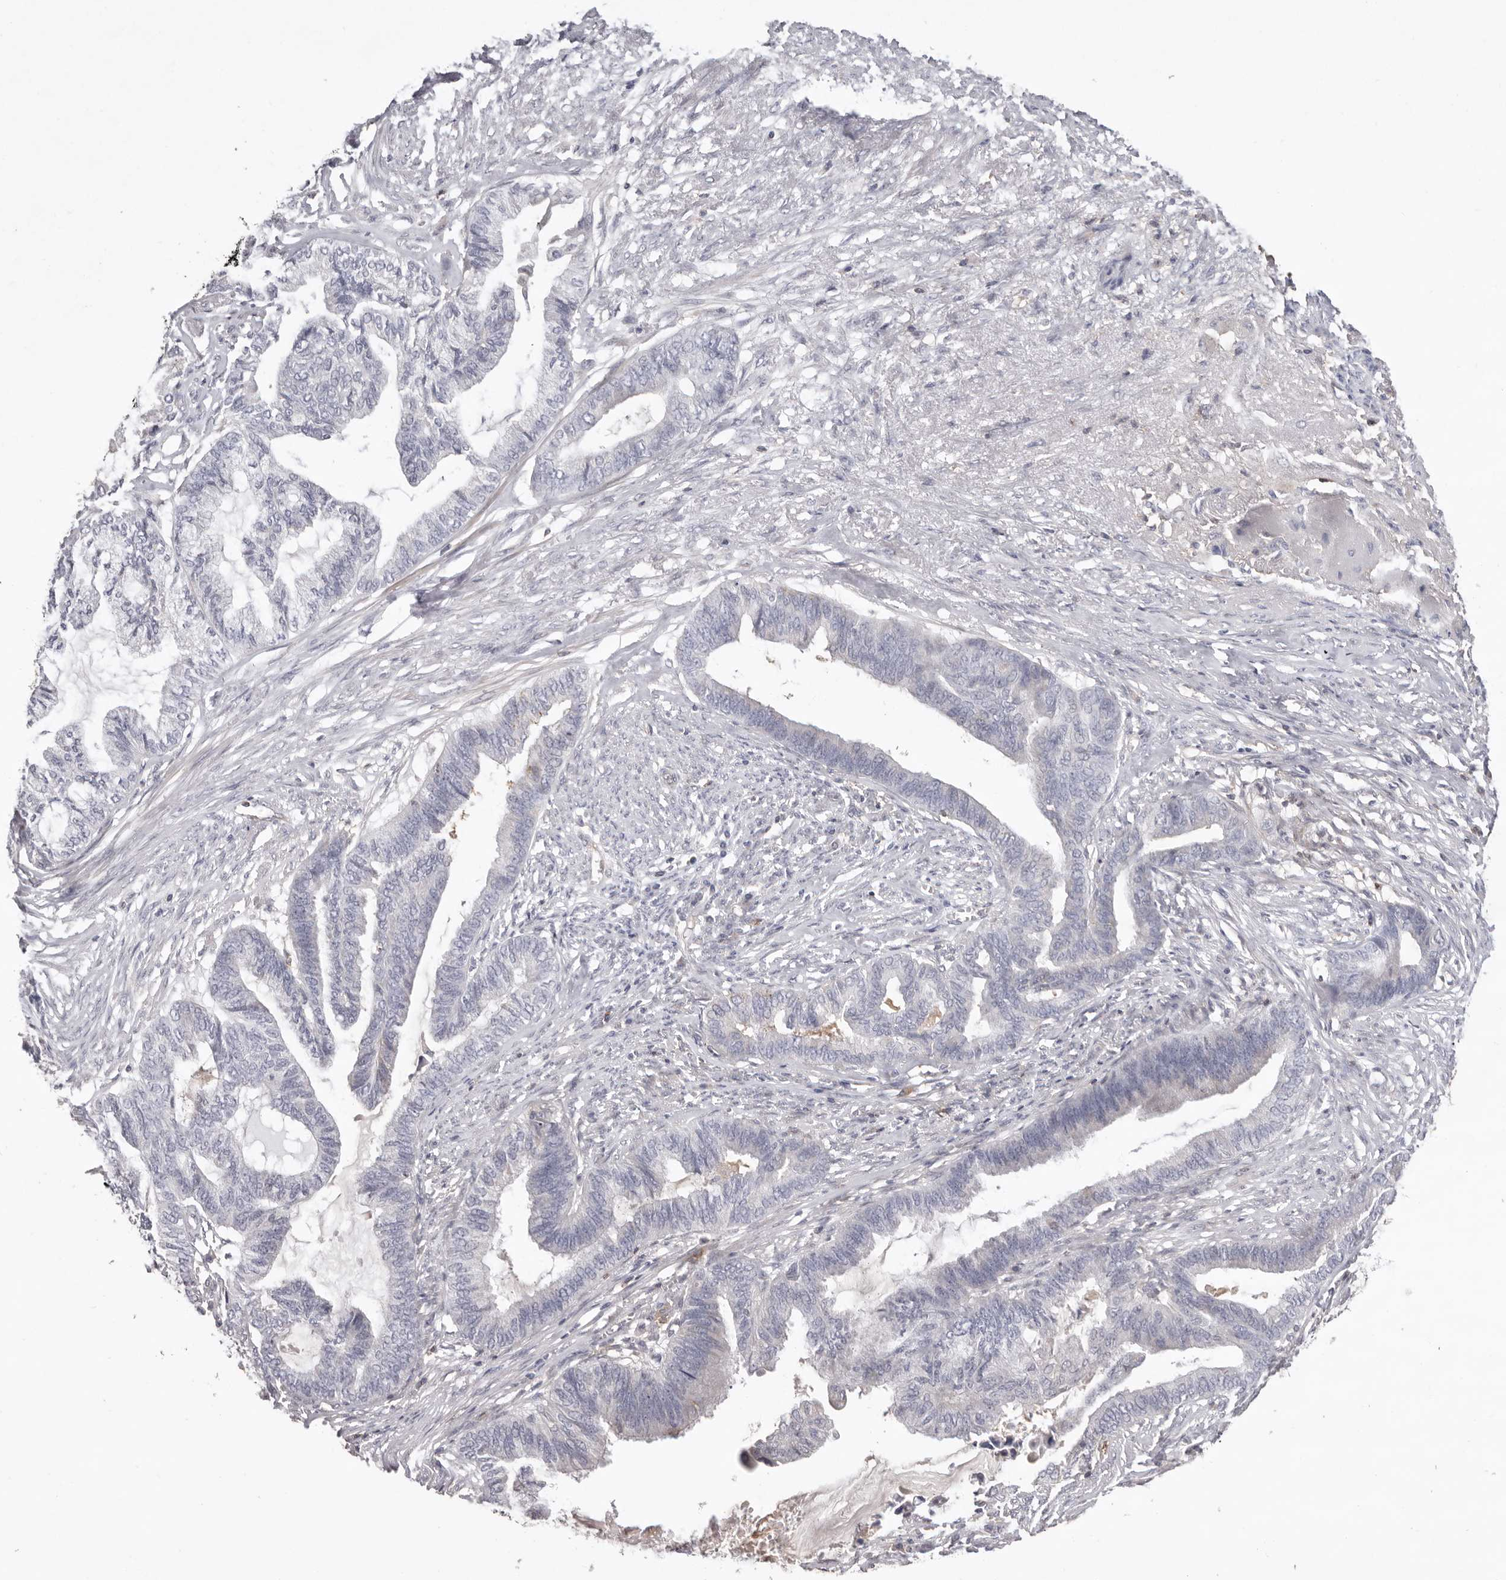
{"staining": {"intensity": "negative", "quantity": "none", "location": "none"}, "tissue": "endometrial cancer", "cell_type": "Tumor cells", "image_type": "cancer", "snomed": [{"axis": "morphology", "description": "Adenocarcinoma, NOS"}, {"axis": "topography", "description": "Endometrium"}], "caption": "Immunohistochemistry (IHC) micrograph of neoplastic tissue: human adenocarcinoma (endometrial) stained with DAB (3,3'-diaminobenzidine) reveals no significant protein staining in tumor cells.", "gene": "MMACHC", "patient": {"sex": "female", "age": 86}}